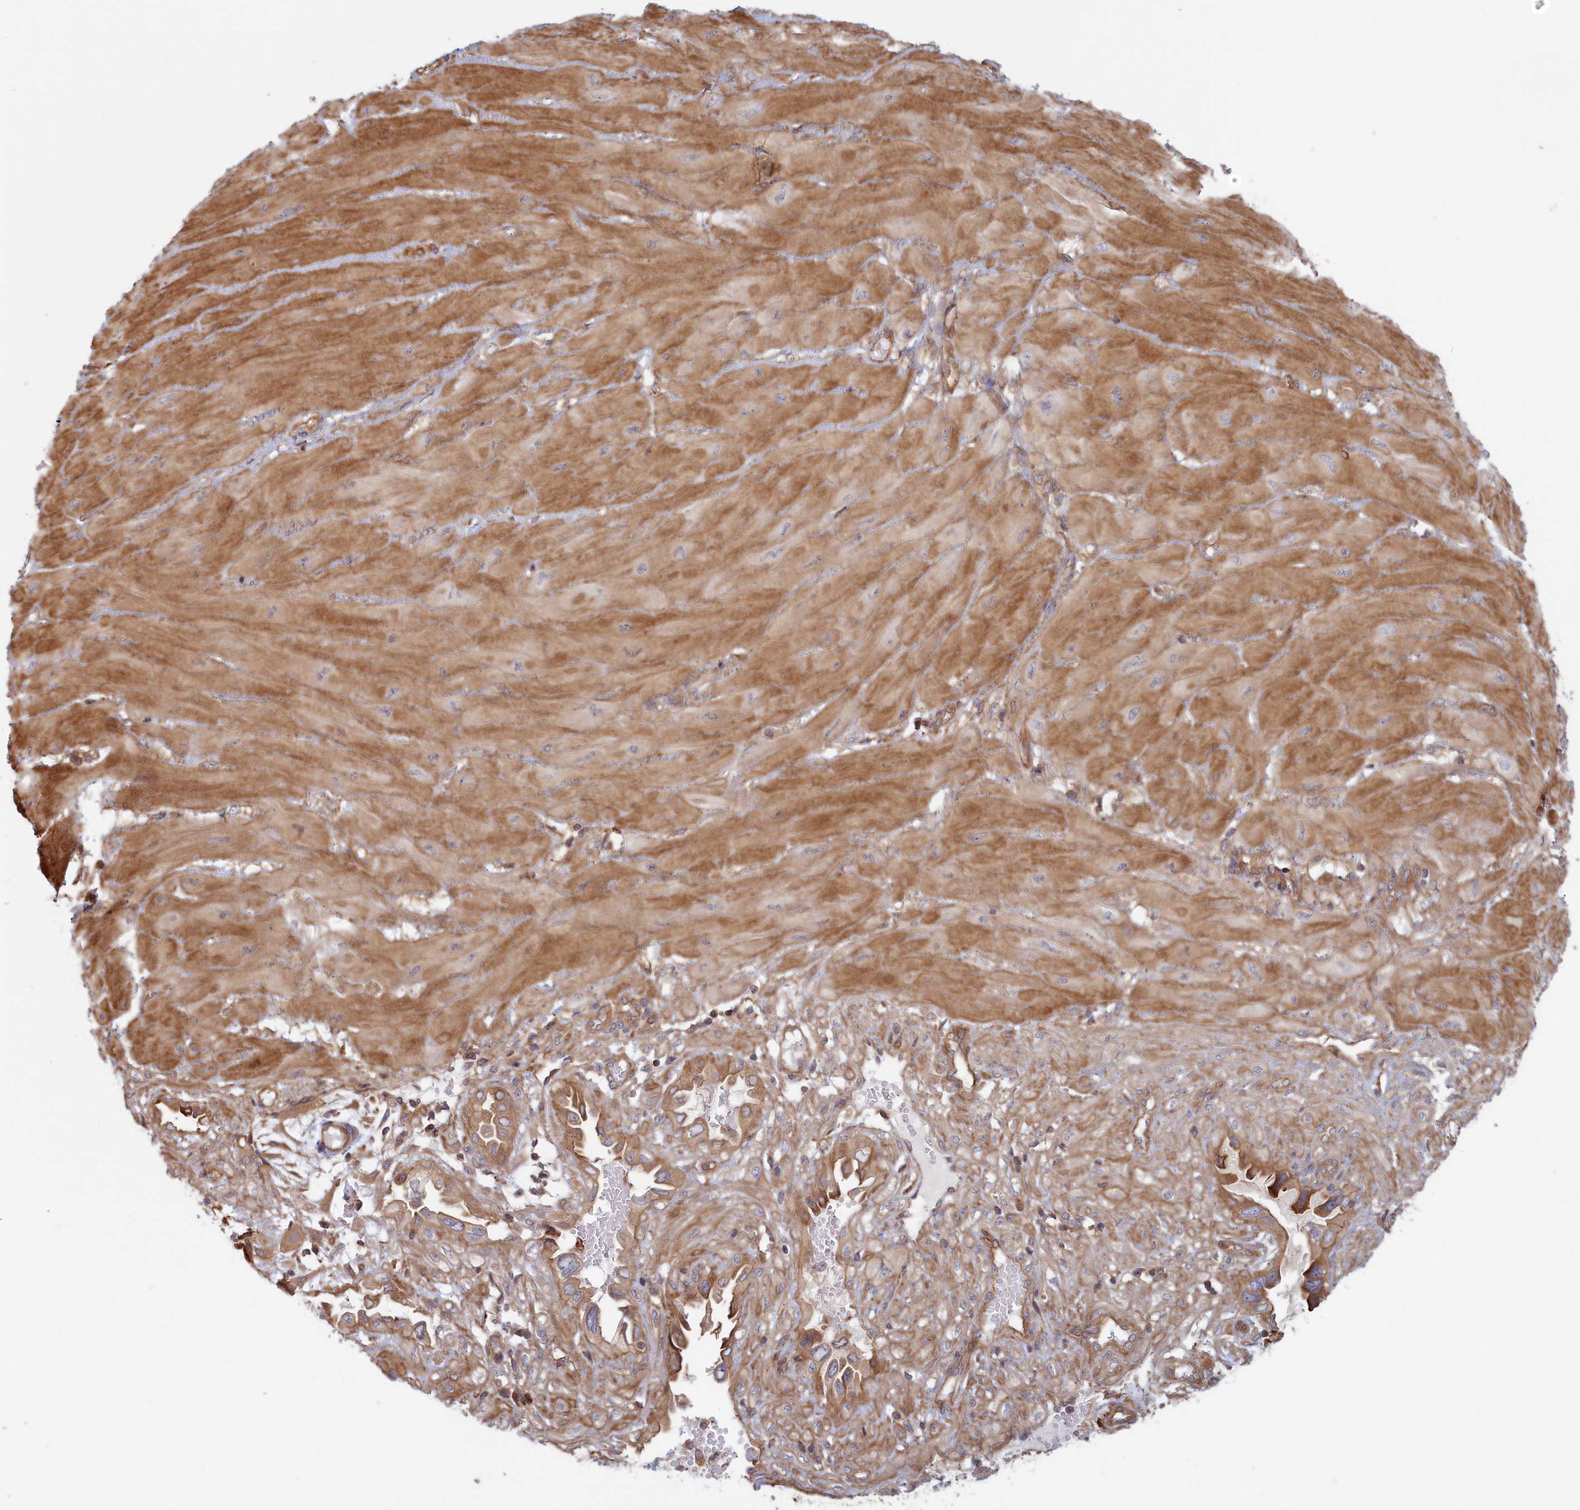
{"staining": {"intensity": "moderate", "quantity": ">75%", "location": "cytoplasmic/membranous"}, "tissue": "cervical cancer", "cell_type": "Tumor cells", "image_type": "cancer", "snomed": [{"axis": "morphology", "description": "Squamous cell carcinoma, NOS"}, {"axis": "topography", "description": "Cervix"}], "caption": "This is a histology image of immunohistochemistry staining of cervical squamous cell carcinoma, which shows moderate staining in the cytoplasmic/membranous of tumor cells.", "gene": "RILPL1", "patient": {"sex": "female", "age": 36}}